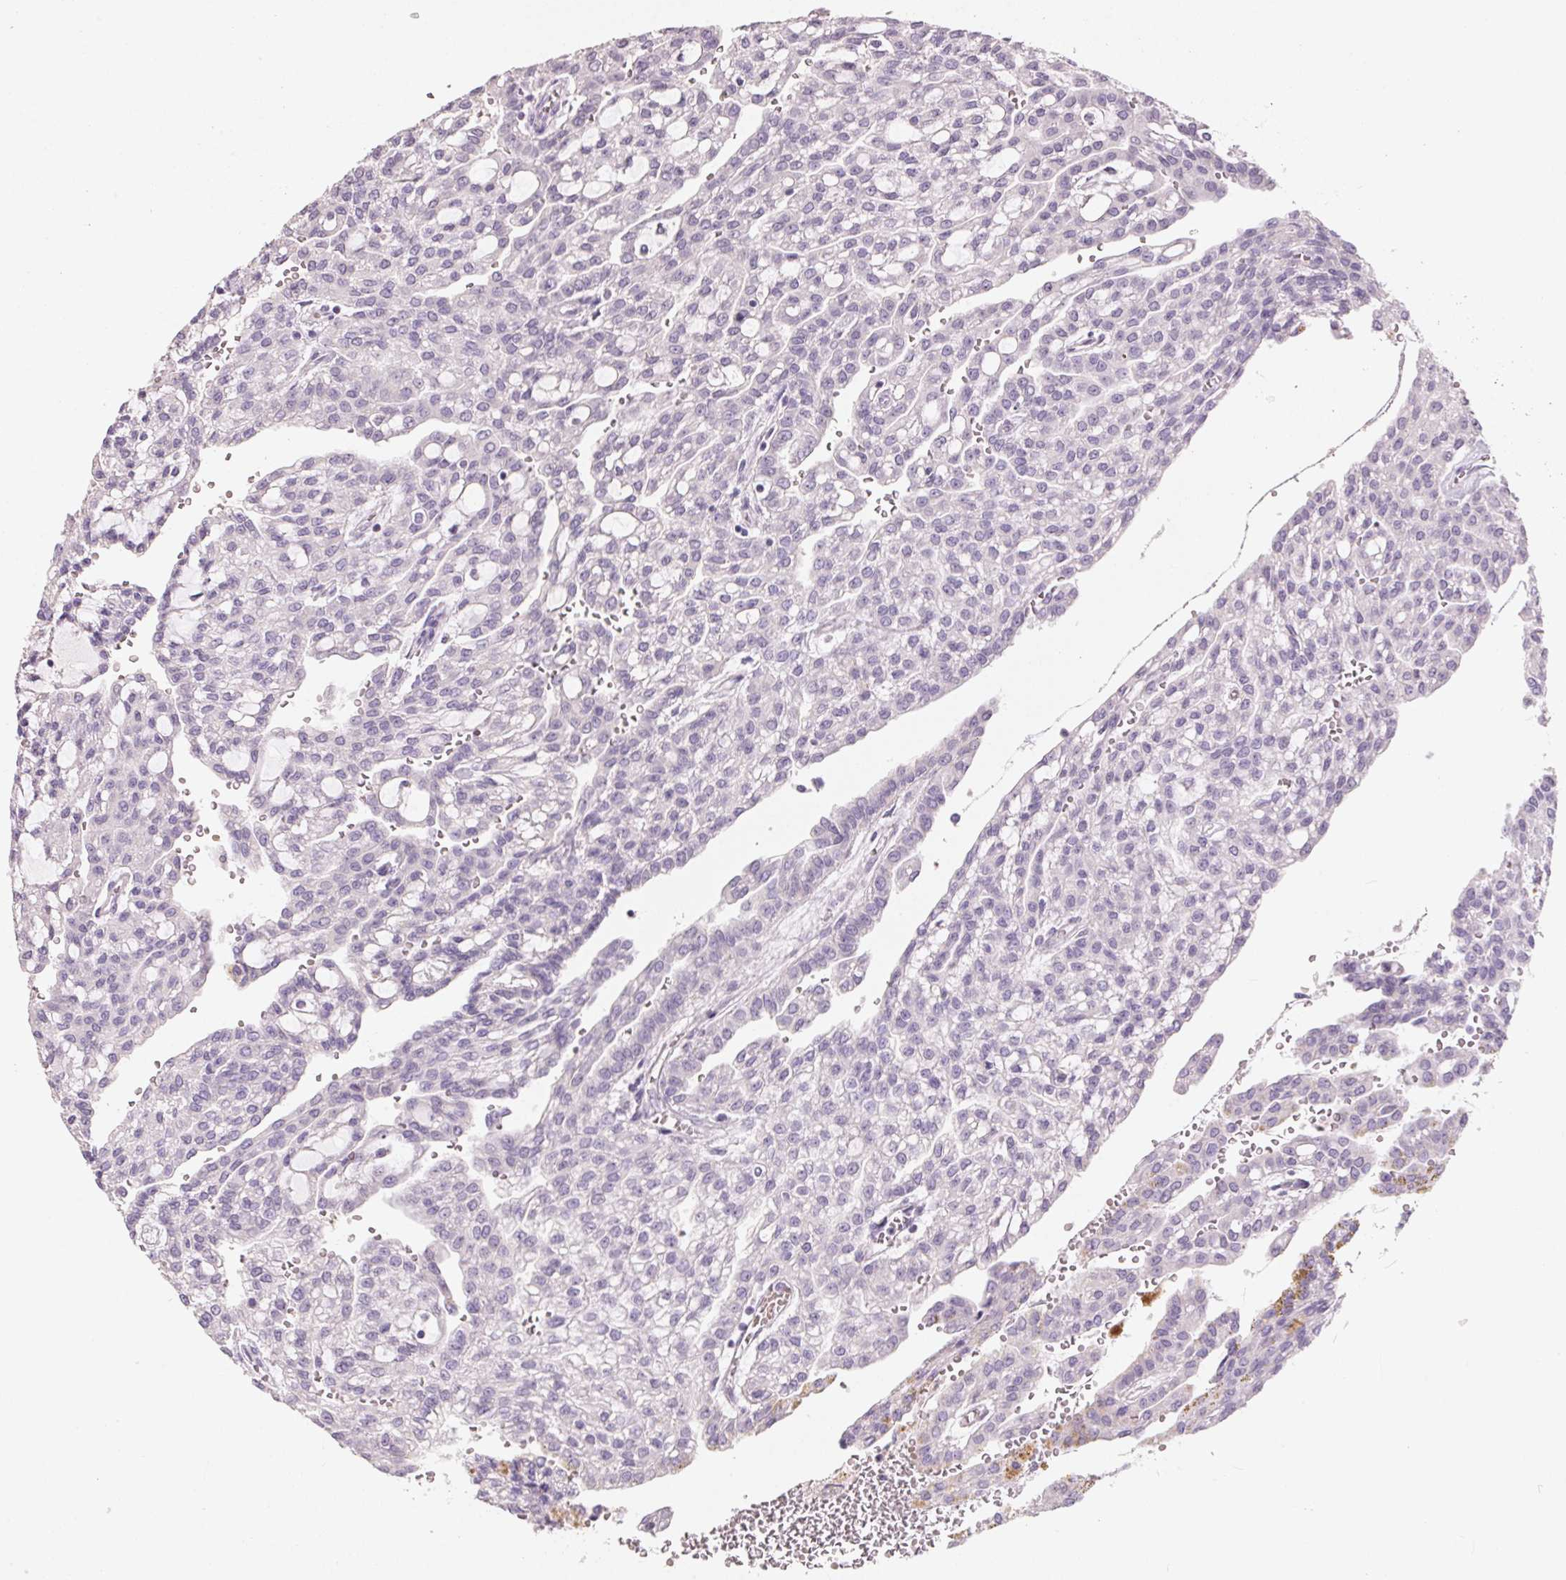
{"staining": {"intensity": "negative", "quantity": "none", "location": "none"}, "tissue": "renal cancer", "cell_type": "Tumor cells", "image_type": "cancer", "snomed": [{"axis": "morphology", "description": "Adenocarcinoma, NOS"}, {"axis": "topography", "description": "Kidney"}], "caption": "Immunohistochemical staining of renal cancer shows no significant expression in tumor cells.", "gene": "HSD17B1", "patient": {"sex": "male", "age": 63}}